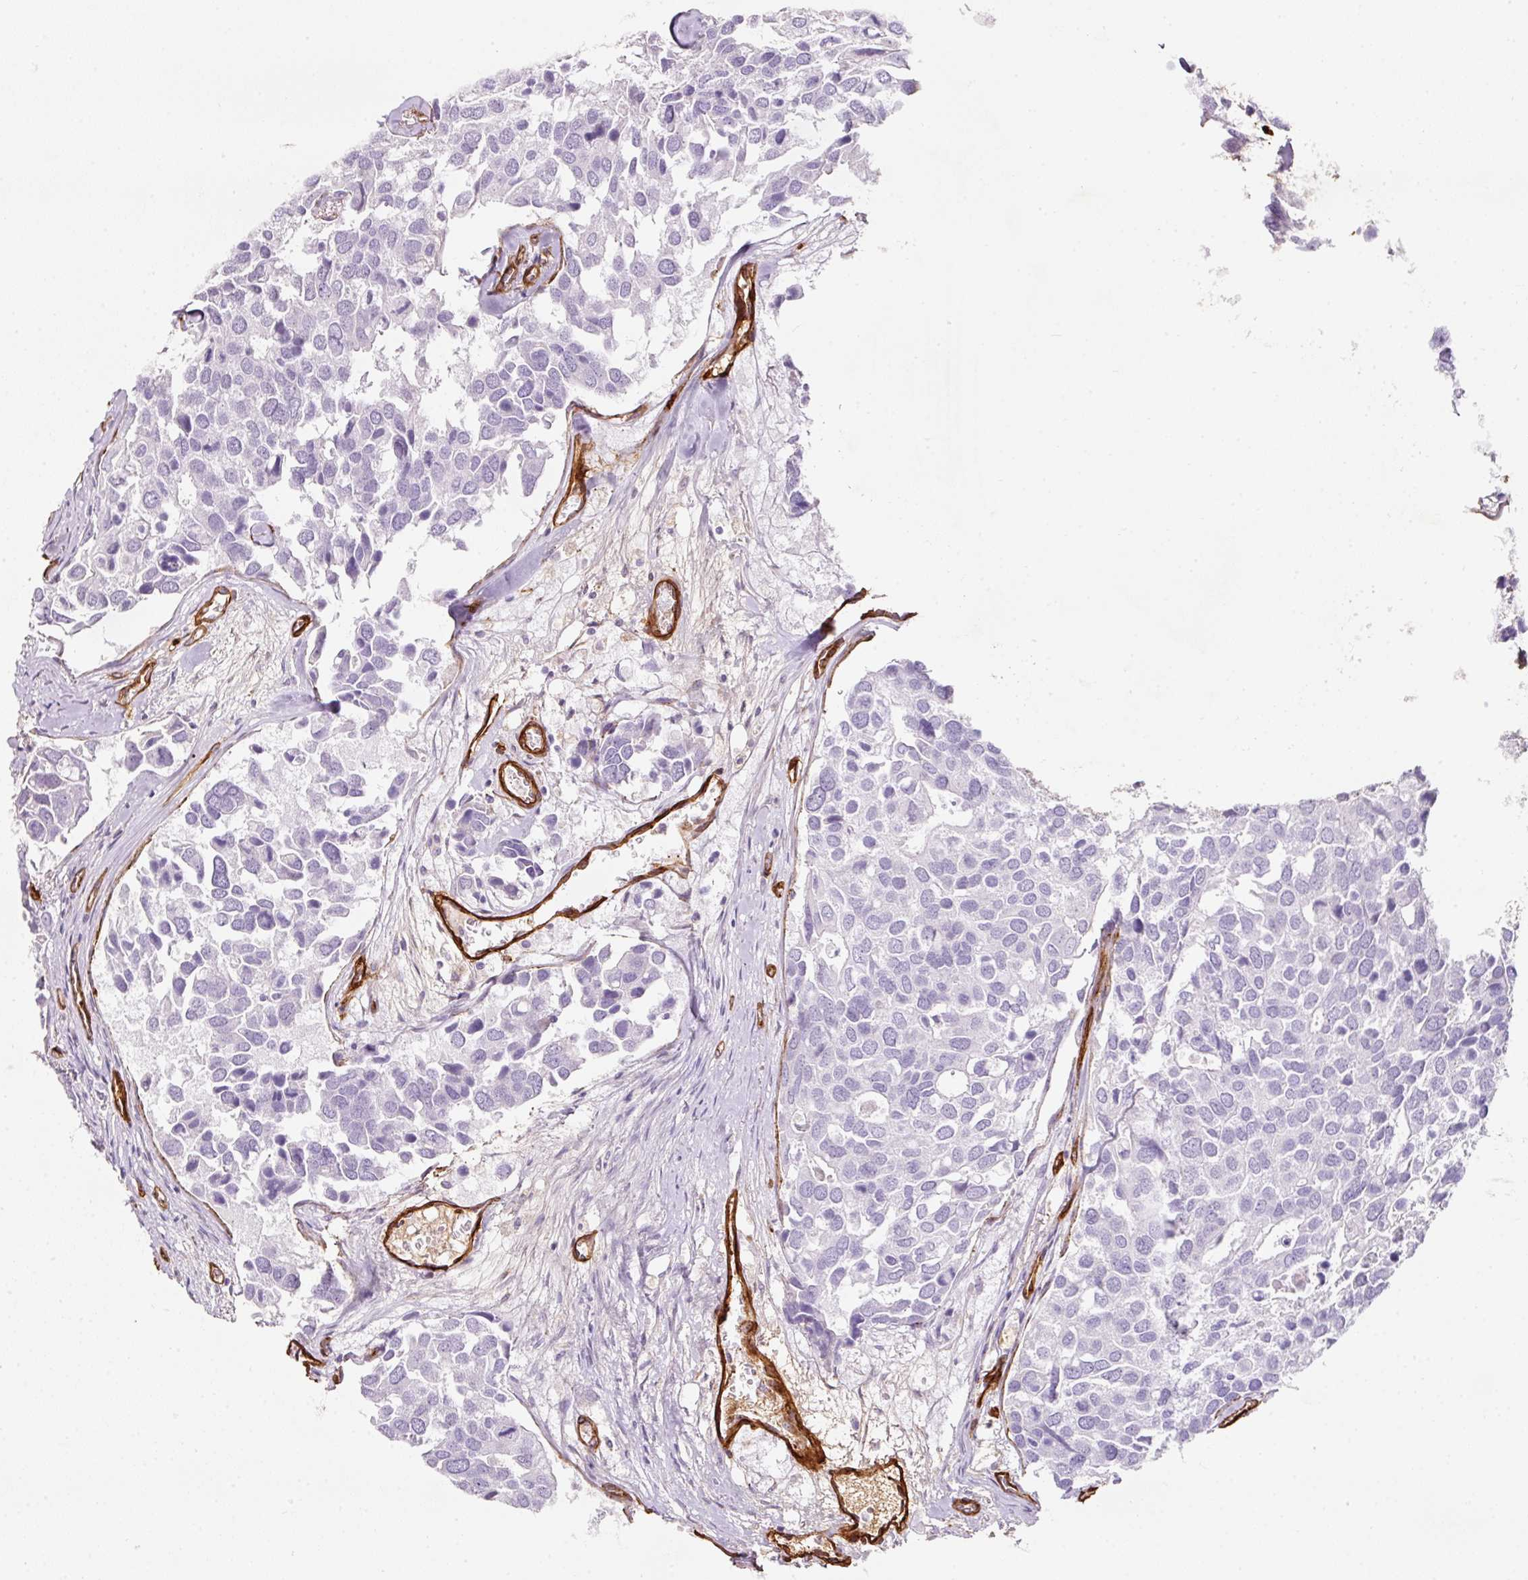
{"staining": {"intensity": "negative", "quantity": "none", "location": "none"}, "tissue": "breast cancer", "cell_type": "Tumor cells", "image_type": "cancer", "snomed": [{"axis": "morphology", "description": "Duct carcinoma"}, {"axis": "topography", "description": "Breast"}], "caption": "The photomicrograph reveals no significant positivity in tumor cells of breast infiltrating ductal carcinoma.", "gene": "LOXL4", "patient": {"sex": "female", "age": 83}}